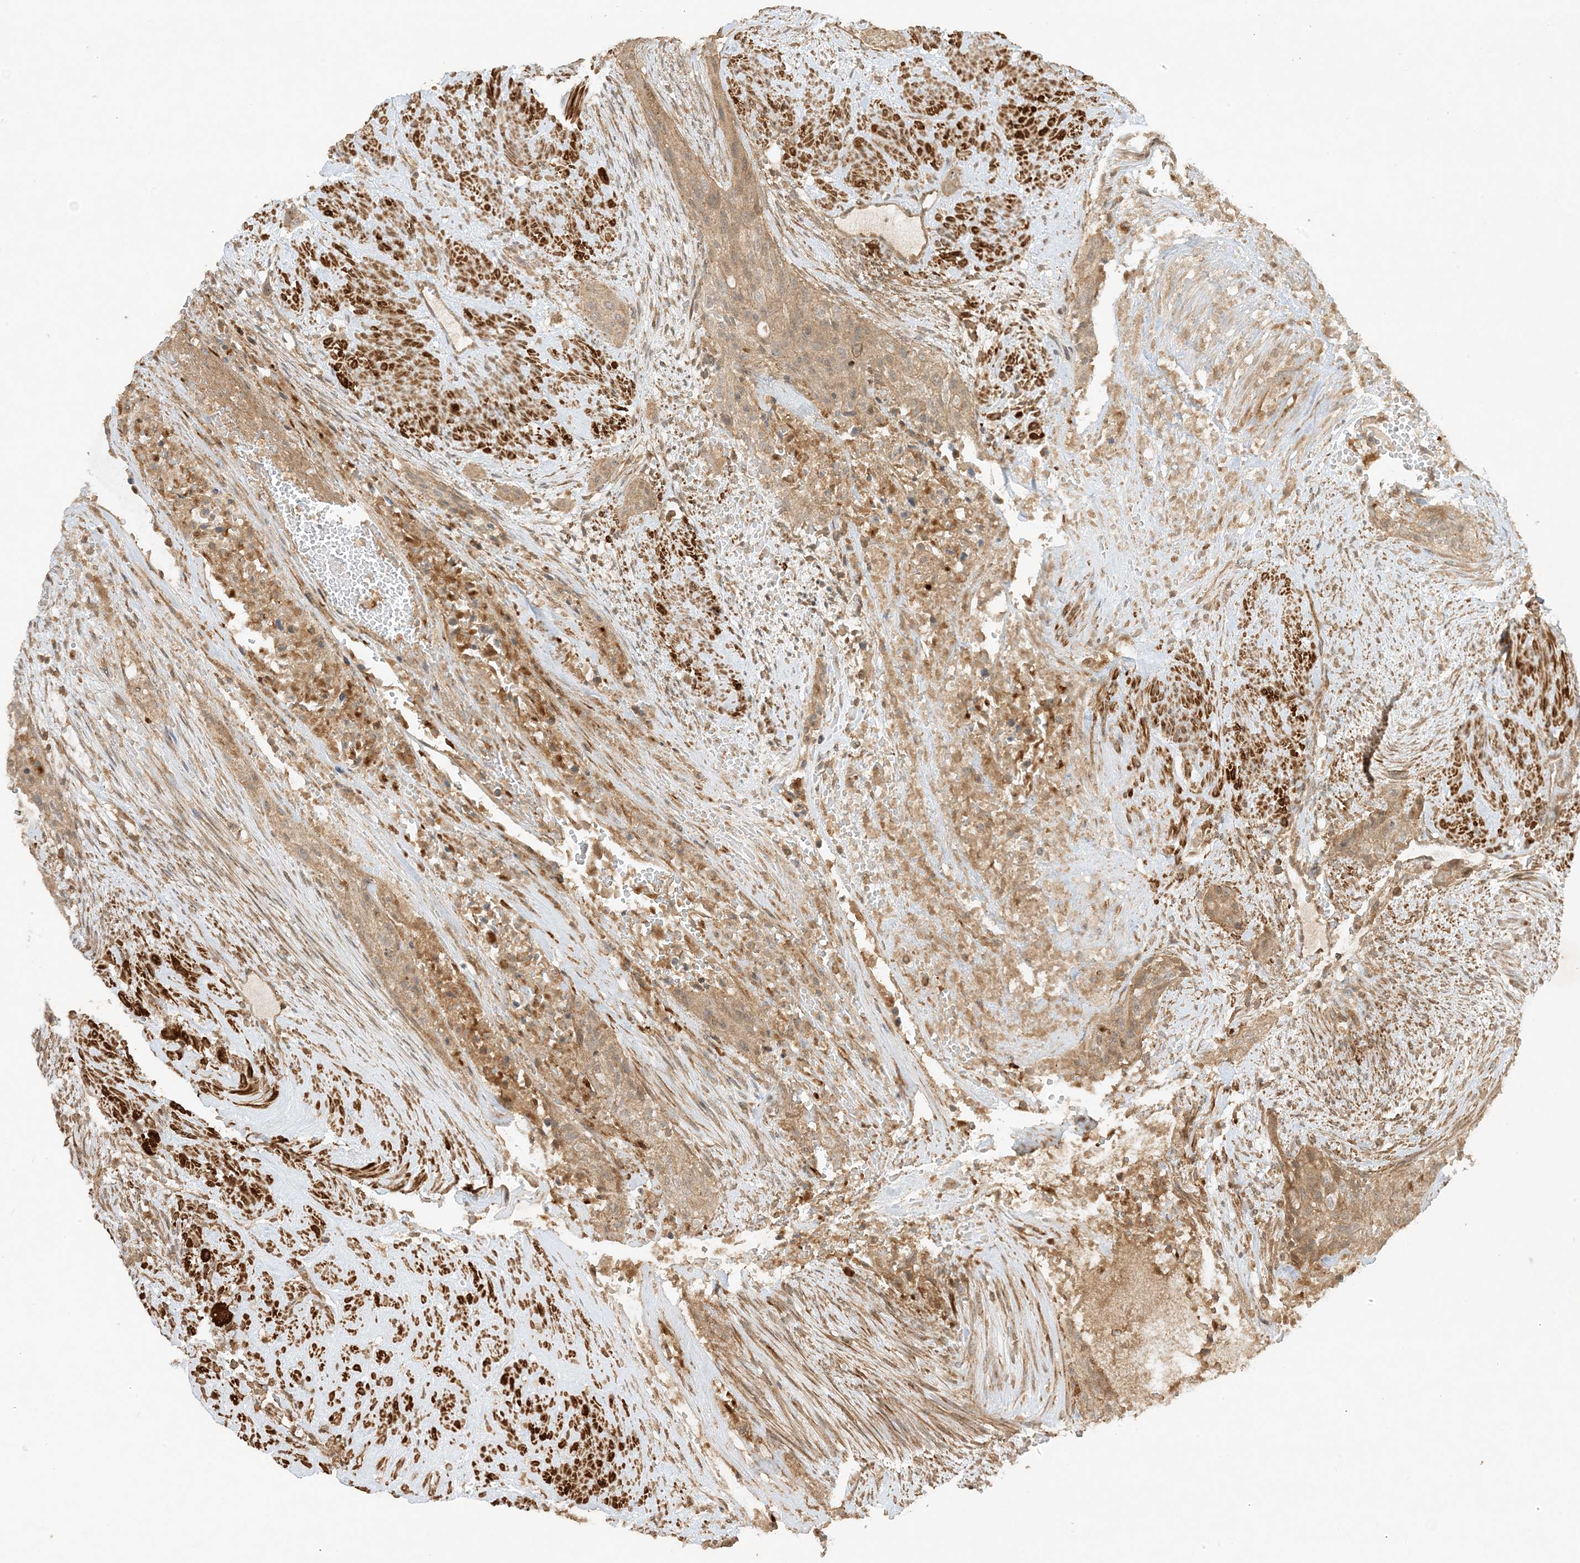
{"staining": {"intensity": "weak", "quantity": ">75%", "location": "cytoplasmic/membranous"}, "tissue": "urothelial cancer", "cell_type": "Tumor cells", "image_type": "cancer", "snomed": [{"axis": "morphology", "description": "Urothelial carcinoma, High grade"}, {"axis": "topography", "description": "Urinary bladder"}], "caption": "This is an image of immunohistochemistry staining of high-grade urothelial carcinoma, which shows weak positivity in the cytoplasmic/membranous of tumor cells.", "gene": "XRN1", "patient": {"sex": "male", "age": 35}}